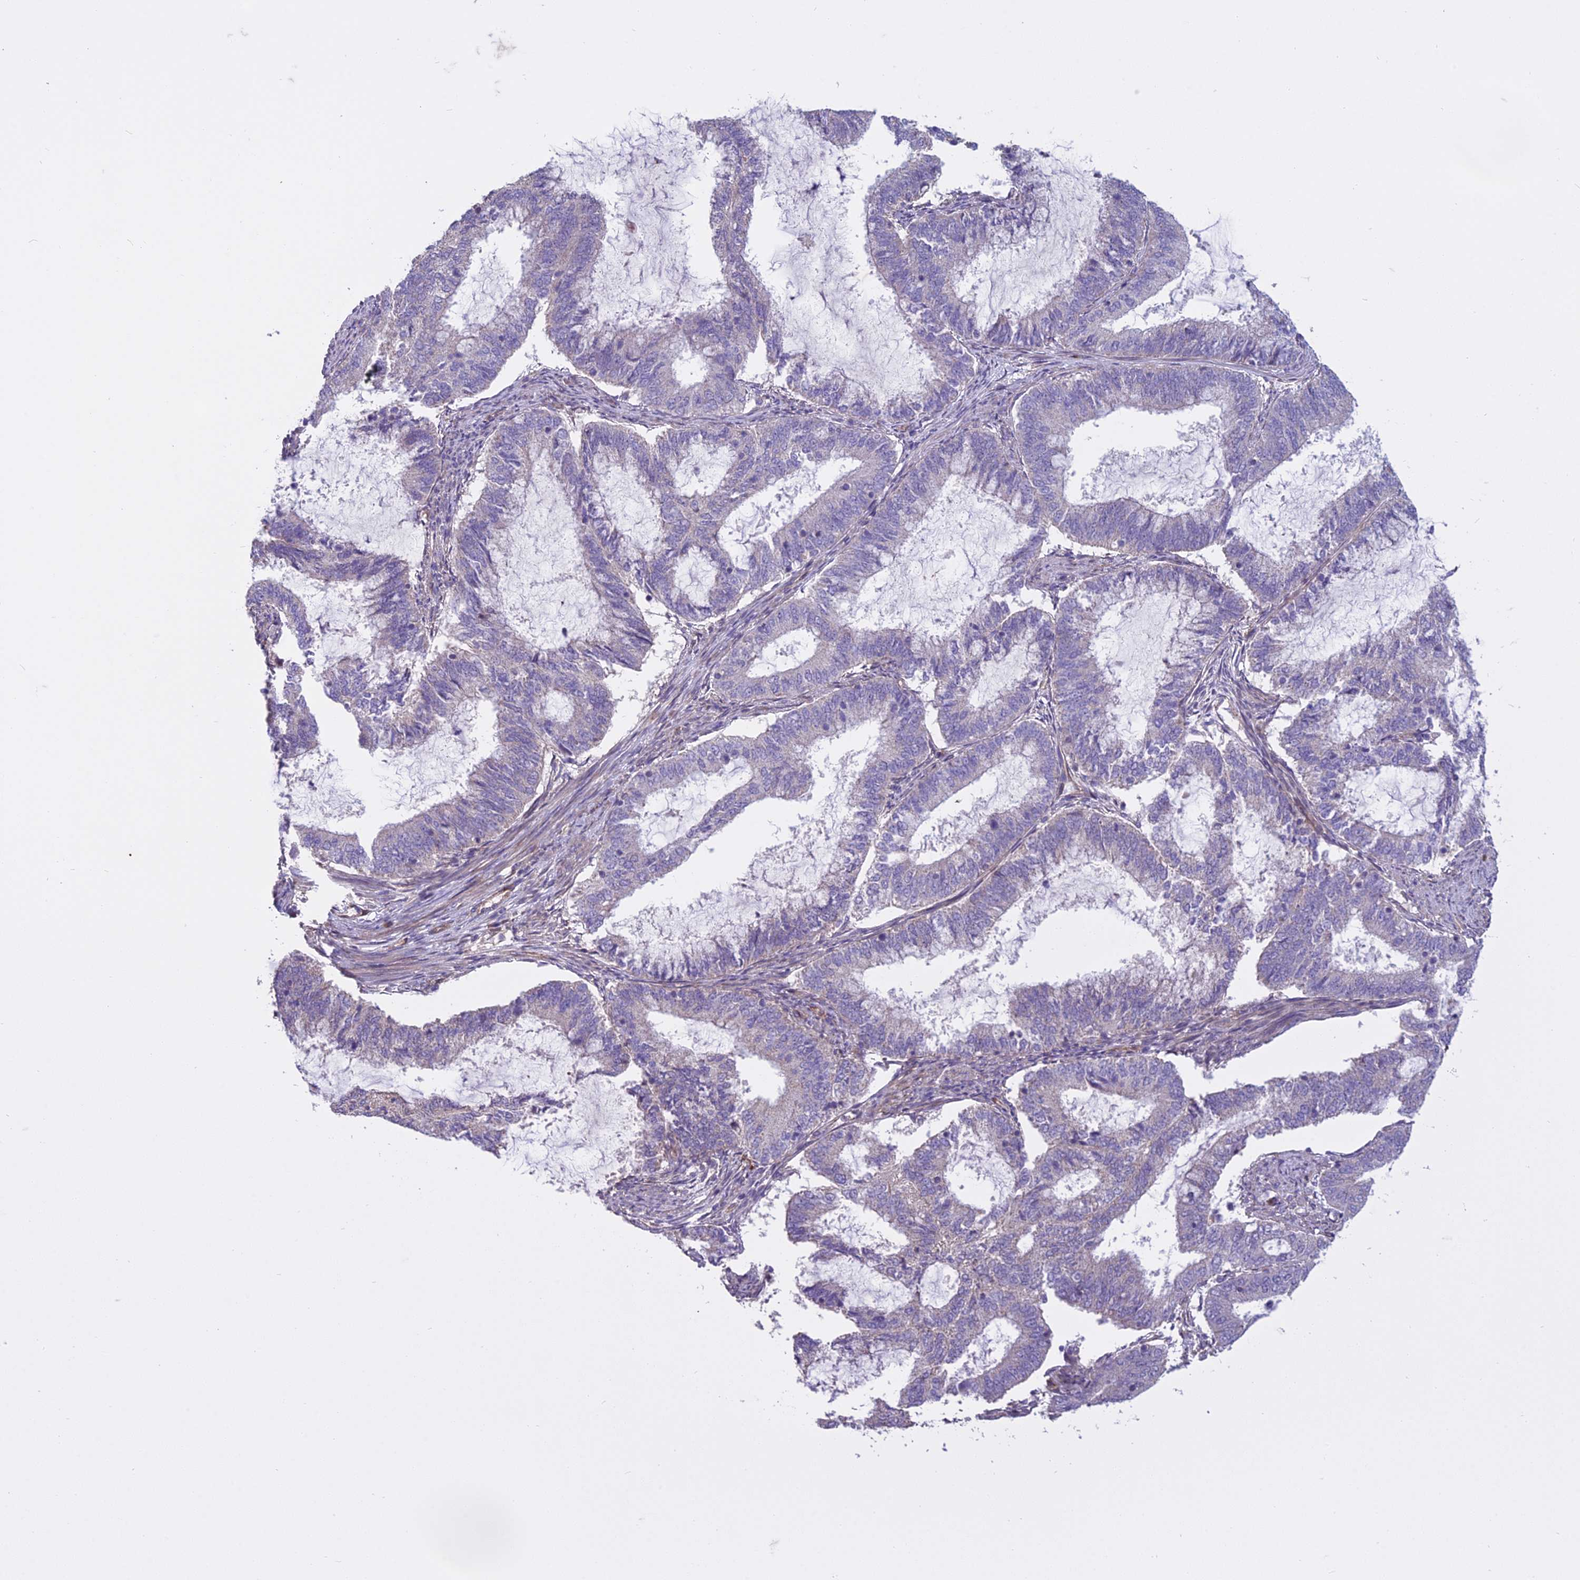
{"staining": {"intensity": "negative", "quantity": "none", "location": "none"}, "tissue": "endometrial cancer", "cell_type": "Tumor cells", "image_type": "cancer", "snomed": [{"axis": "morphology", "description": "Adenocarcinoma, NOS"}, {"axis": "topography", "description": "Endometrium"}], "caption": "The photomicrograph demonstrates no staining of tumor cells in endometrial cancer (adenocarcinoma).", "gene": "DUS2", "patient": {"sex": "female", "age": 51}}